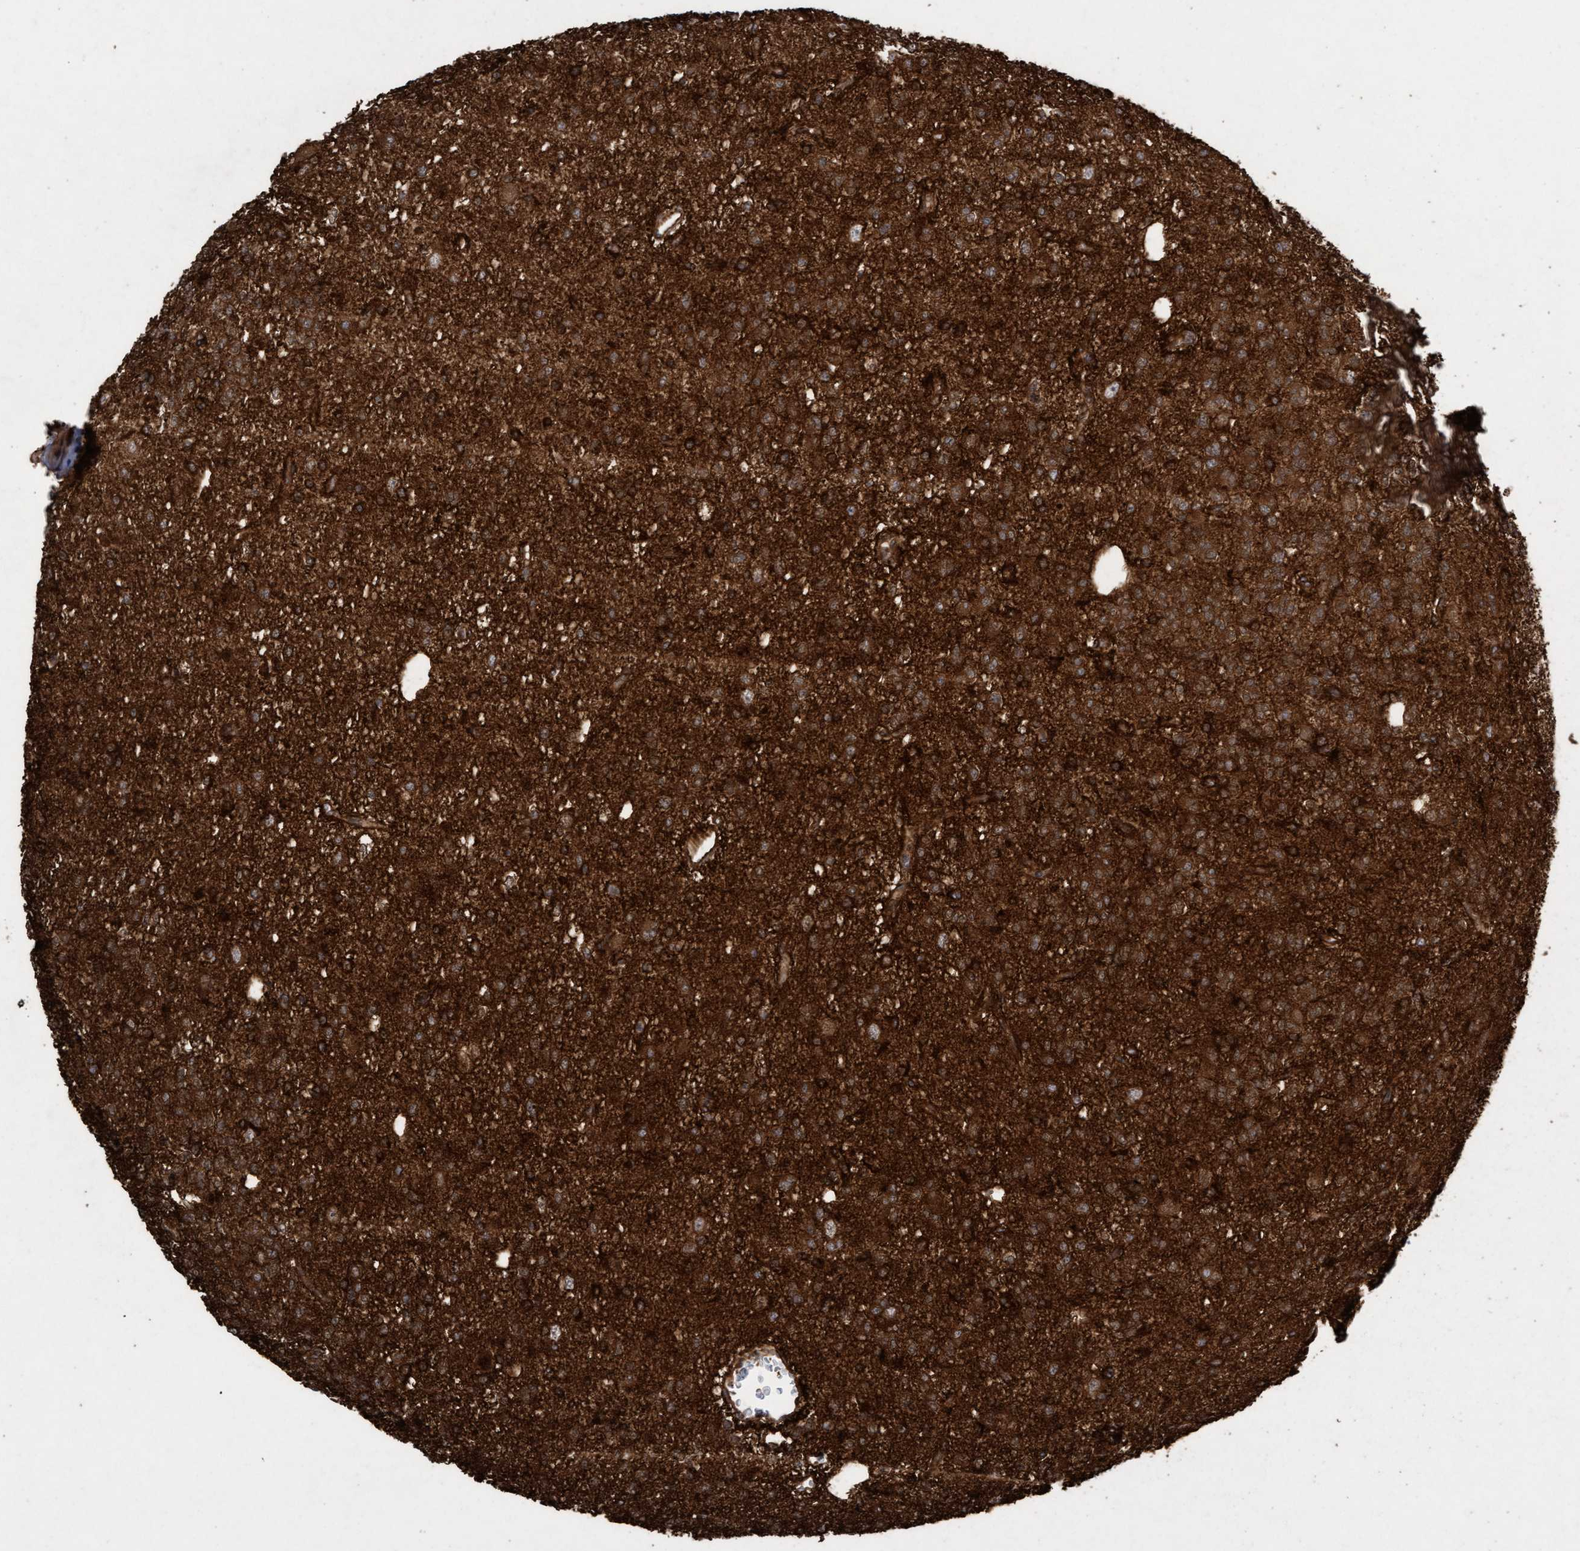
{"staining": {"intensity": "strong", "quantity": ">75%", "location": "cytoplasmic/membranous"}, "tissue": "glioma", "cell_type": "Tumor cells", "image_type": "cancer", "snomed": [{"axis": "morphology", "description": "Glioma, malignant, Low grade"}, {"axis": "topography", "description": "Brain"}], "caption": "Tumor cells demonstrate strong cytoplasmic/membranous expression in approximately >75% of cells in glioma.", "gene": "CDC42EP4", "patient": {"sex": "male", "age": 38}}